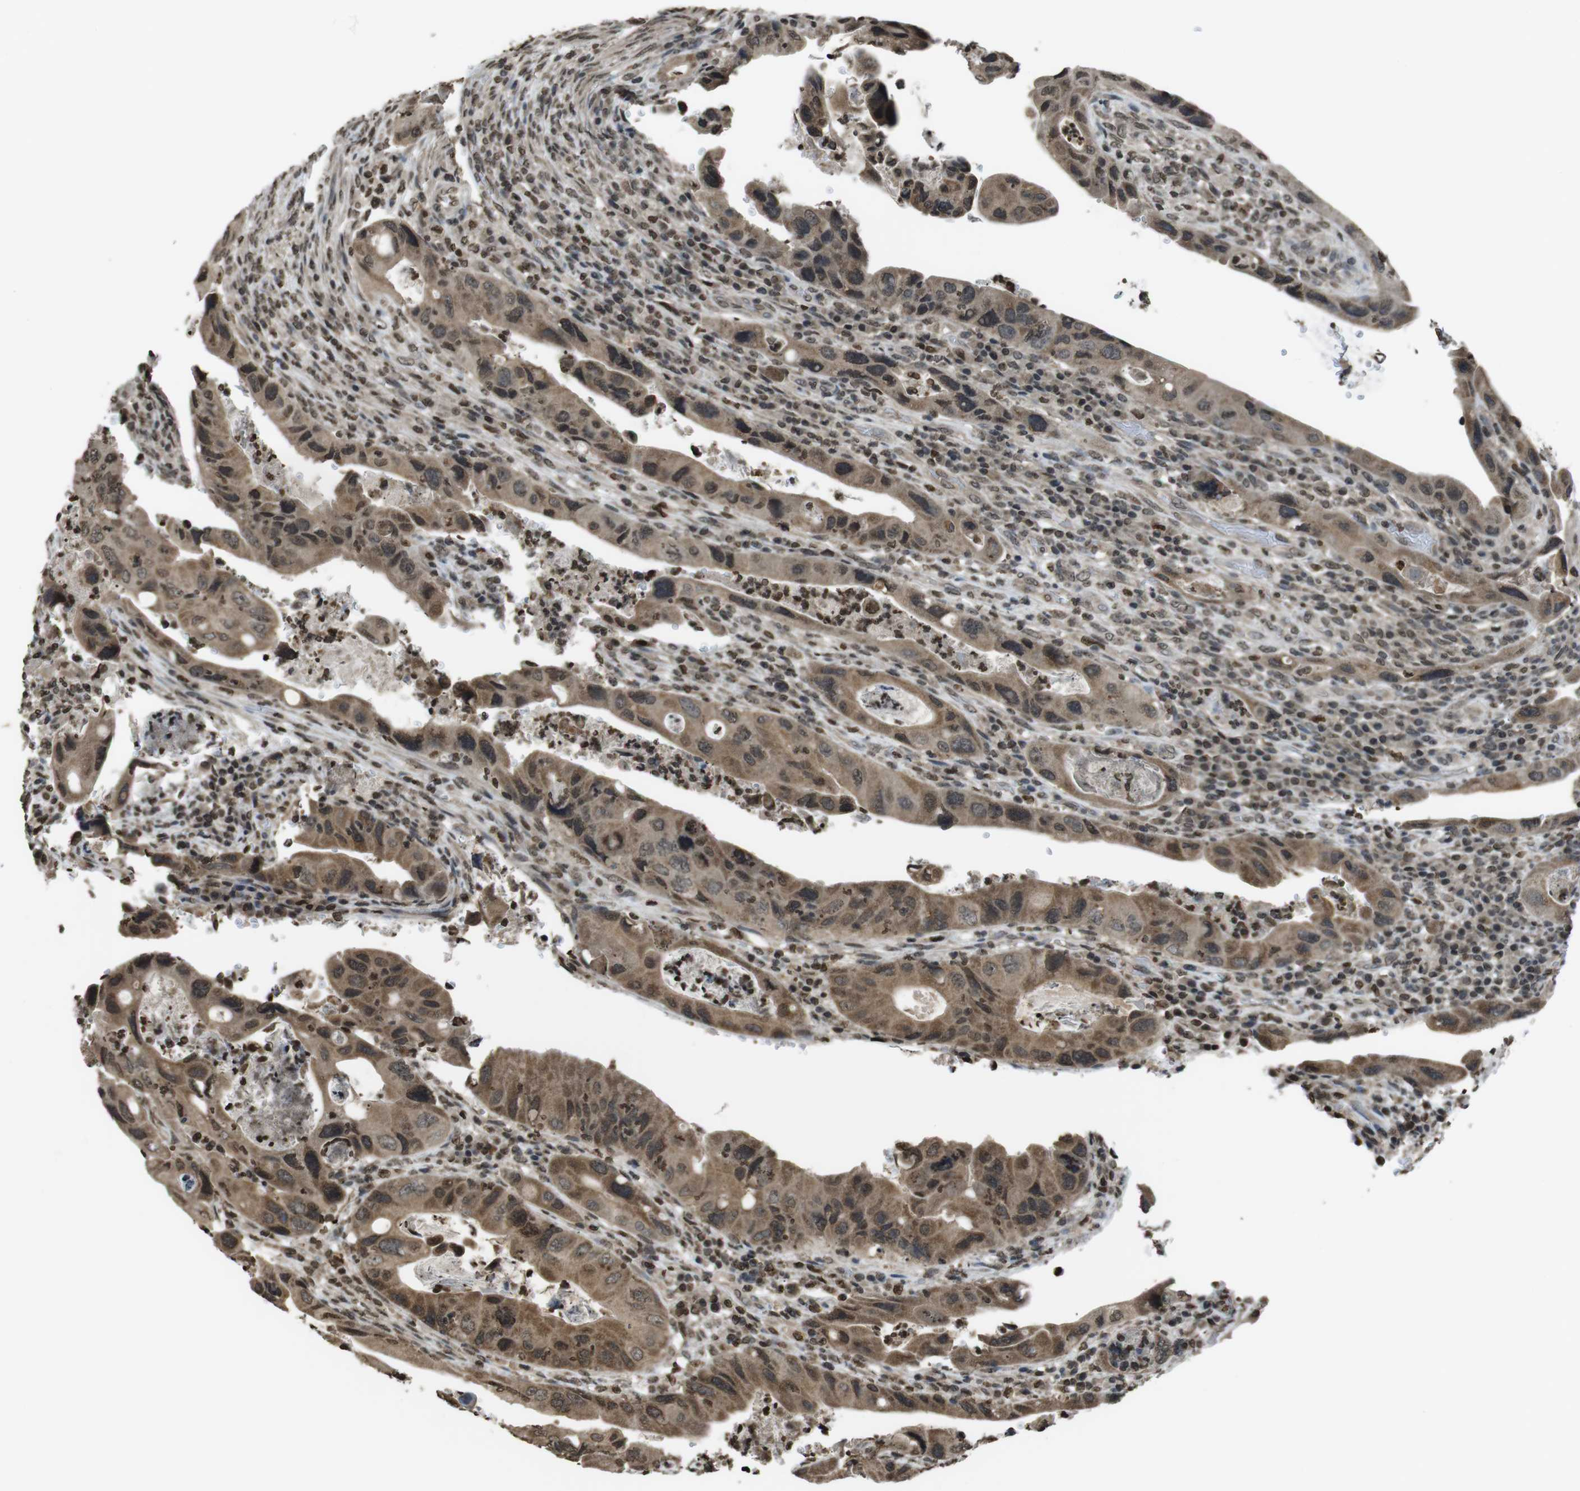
{"staining": {"intensity": "moderate", "quantity": ">75%", "location": "cytoplasmic/membranous,nuclear"}, "tissue": "colorectal cancer", "cell_type": "Tumor cells", "image_type": "cancer", "snomed": [{"axis": "morphology", "description": "Adenocarcinoma, NOS"}, {"axis": "topography", "description": "Rectum"}], "caption": "This micrograph reveals adenocarcinoma (colorectal) stained with IHC to label a protein in brown. The cytoplasmic/membranous and nuclear of tumor cells show moderate positivity for the protein. Nuclei are counter-stained blue.", "gene": "MAF", "patient": {"sex": "female", "age": 57}}